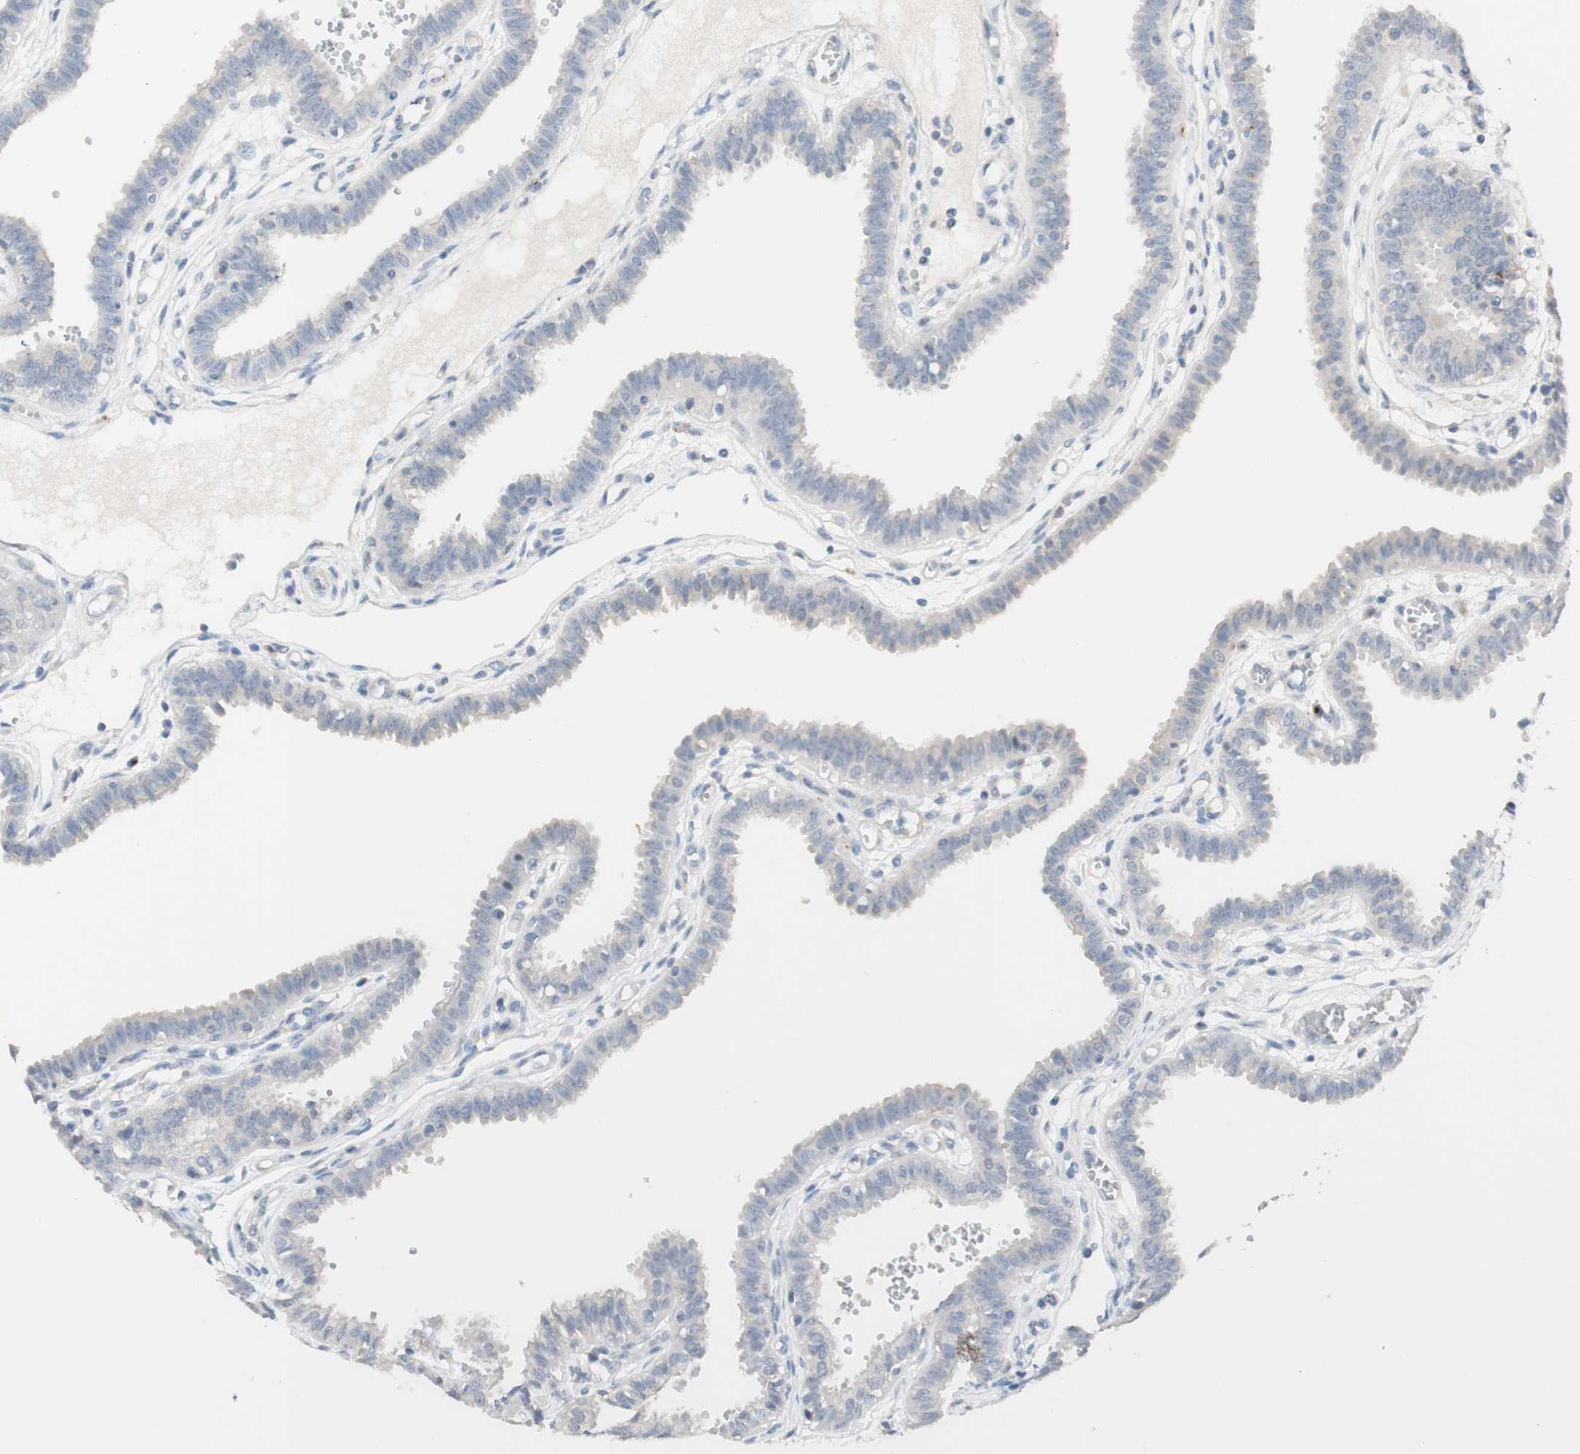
{"staining": {"intensity": "weak", "quantity": "25%-75%", "location": "cytoplasmic/membranous"}, "tissue": "fallopian tube", "cell_type": "Glandular cells", "image_type": "normal", "snomed": [{"axis": "morphology", "description": "Normal tissue, NOS"}, {"axis": "topography", "description": "Fallopian tube"}], "caption": "Protein positivity by immunohistochemistry (IHC) shows weak cytoplasmic/membranous expression in approximately 25%-75% of glandular cells in unremarkable fallopian tube.", "gene": "MANEA", "patient": {"sex": "female", "age": 32}}